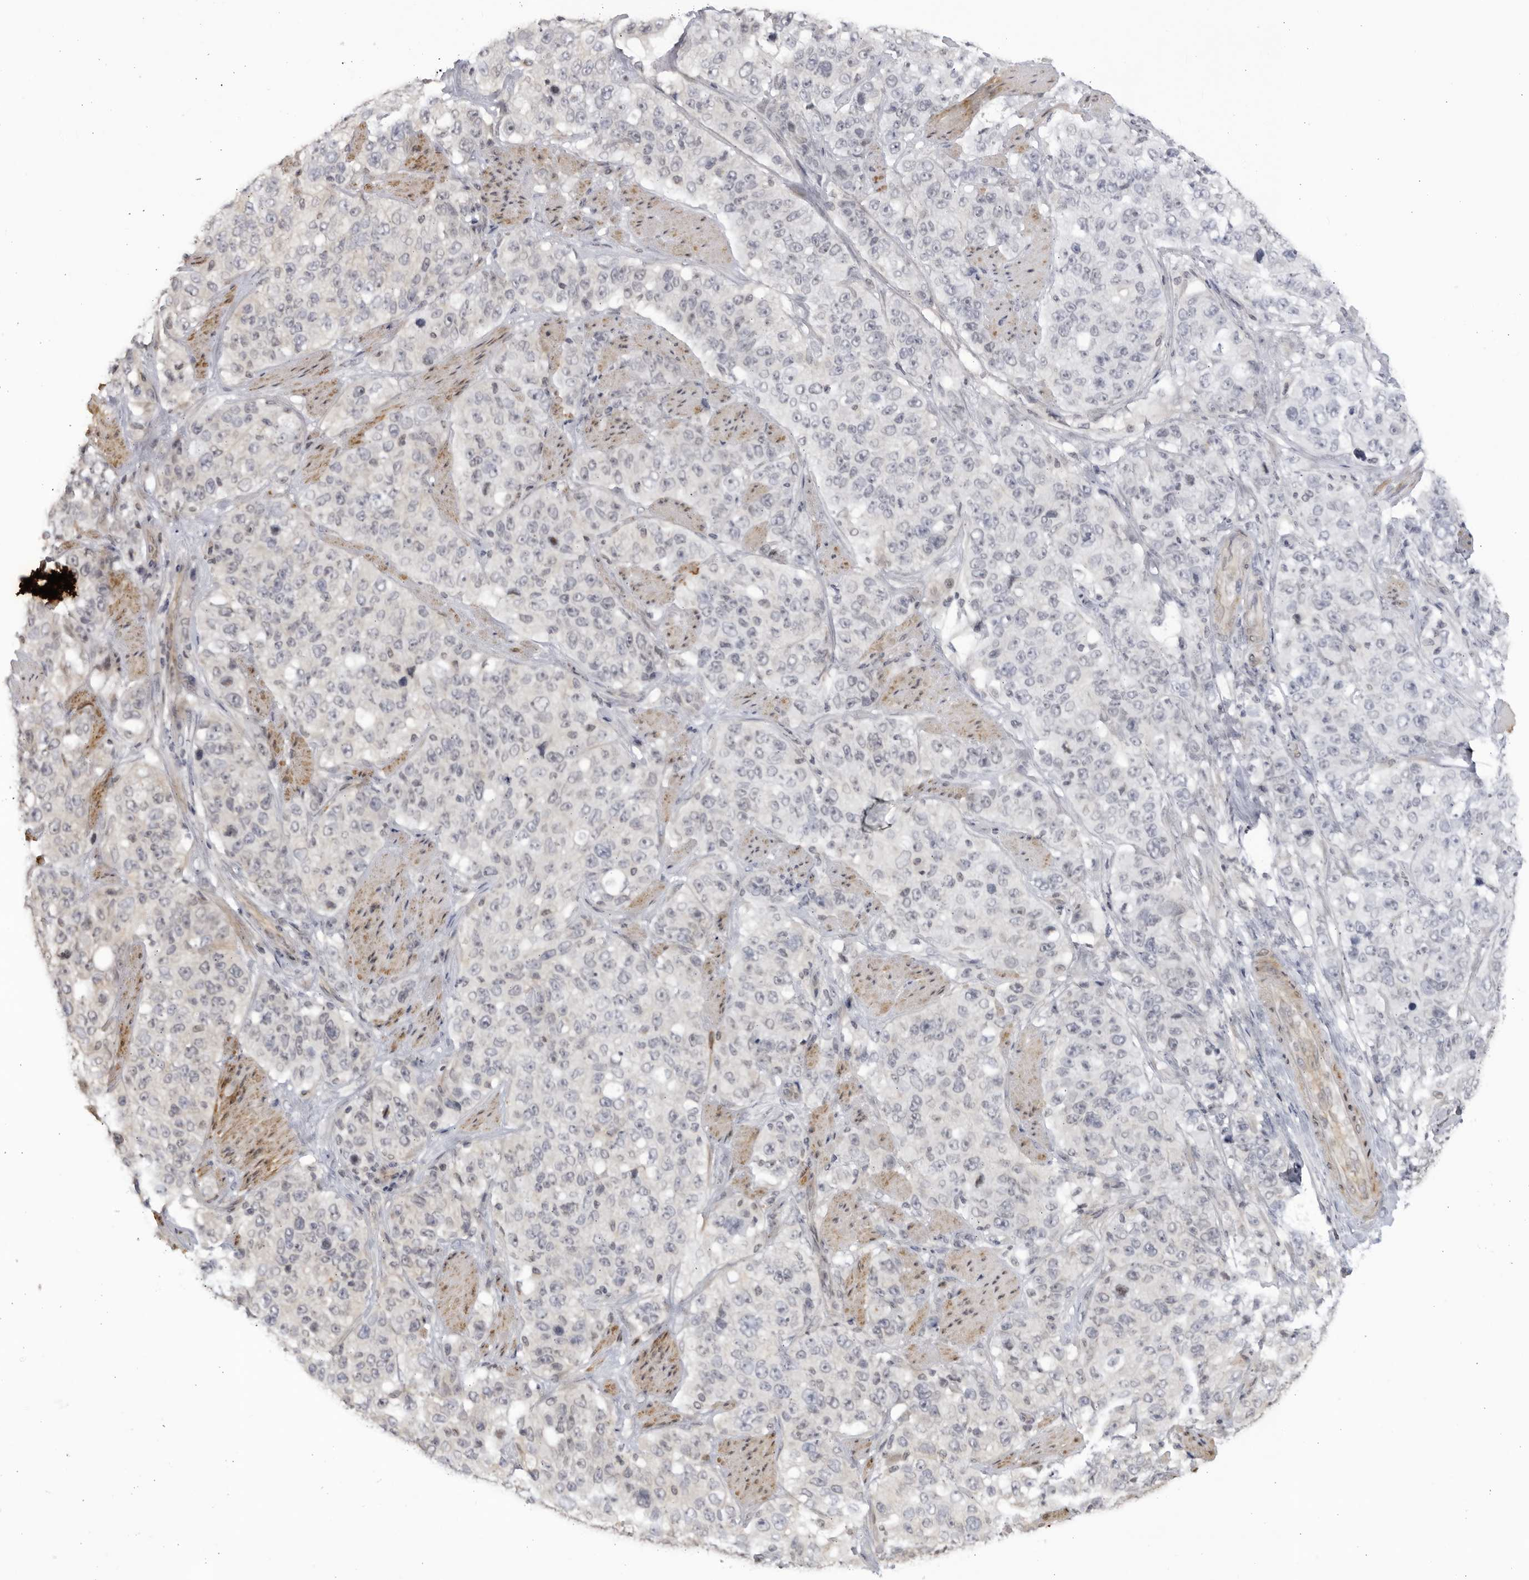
{"staining": {"intensity": "negative", "quantity": "none", "location": "none"}, "tissue": "stomach cancer", "cell_type": "Tumor cells", "image_type": "cancer", "snomed": [{"axis": "morphology", "description": "Adenocarcinoma, NOS"}, {"axis": "topography", "description": "Stomach"}], "caption": "This image is of adenocarcinoma (stomach) stained with immunohistochemistry to label a protein in brown with the nuclei are counter-stained blue. There is no staining in tumor cells.", "gene": "CNBD1", "patient": {"sex": "male", "age": 48}}